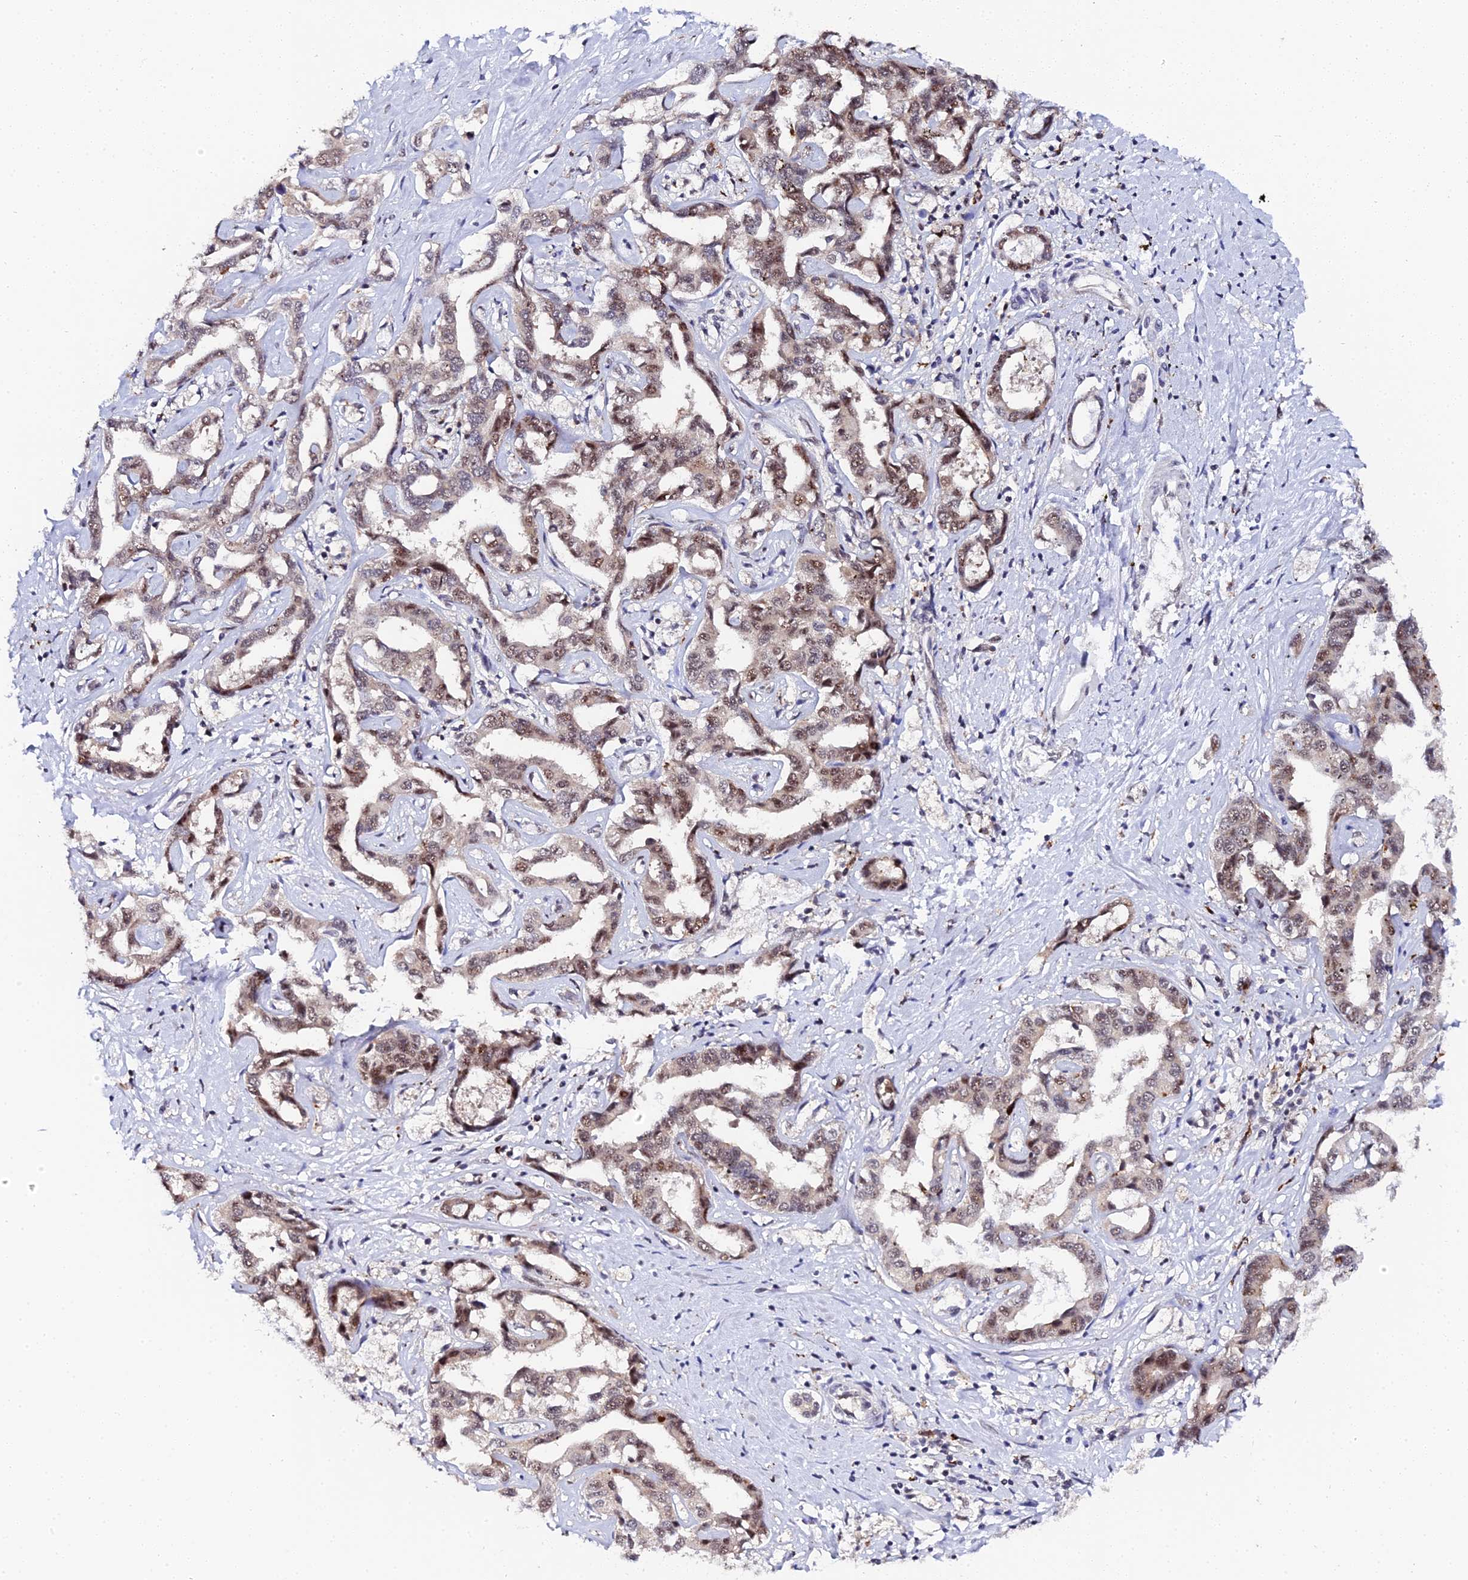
{"staining": {"intensity": "moderate", "quantity": ">75%", "location": "cytoplasmic/membranous,nuclear"}, "tissue": "liver cancer", "cell_type": "Tumor cells", "image_type": "cancer", "snomed": [{"axis": "morphology", "description": "Cholangiocarcinoma"}, {"axis": "topography", "description": "Liver"}], "caption": "Immunohistochemical staining of liver cancer (cholangiocarcinoma) displays moderate cytoplasmic/membranous and nuclear protein expression in approximately >75% of tumor cells. (DAB IHC, brown staining for protein, blue staining for nuclei).", "gene": "MAGOHB", "patient": {"sex": "male", "age": 59}}